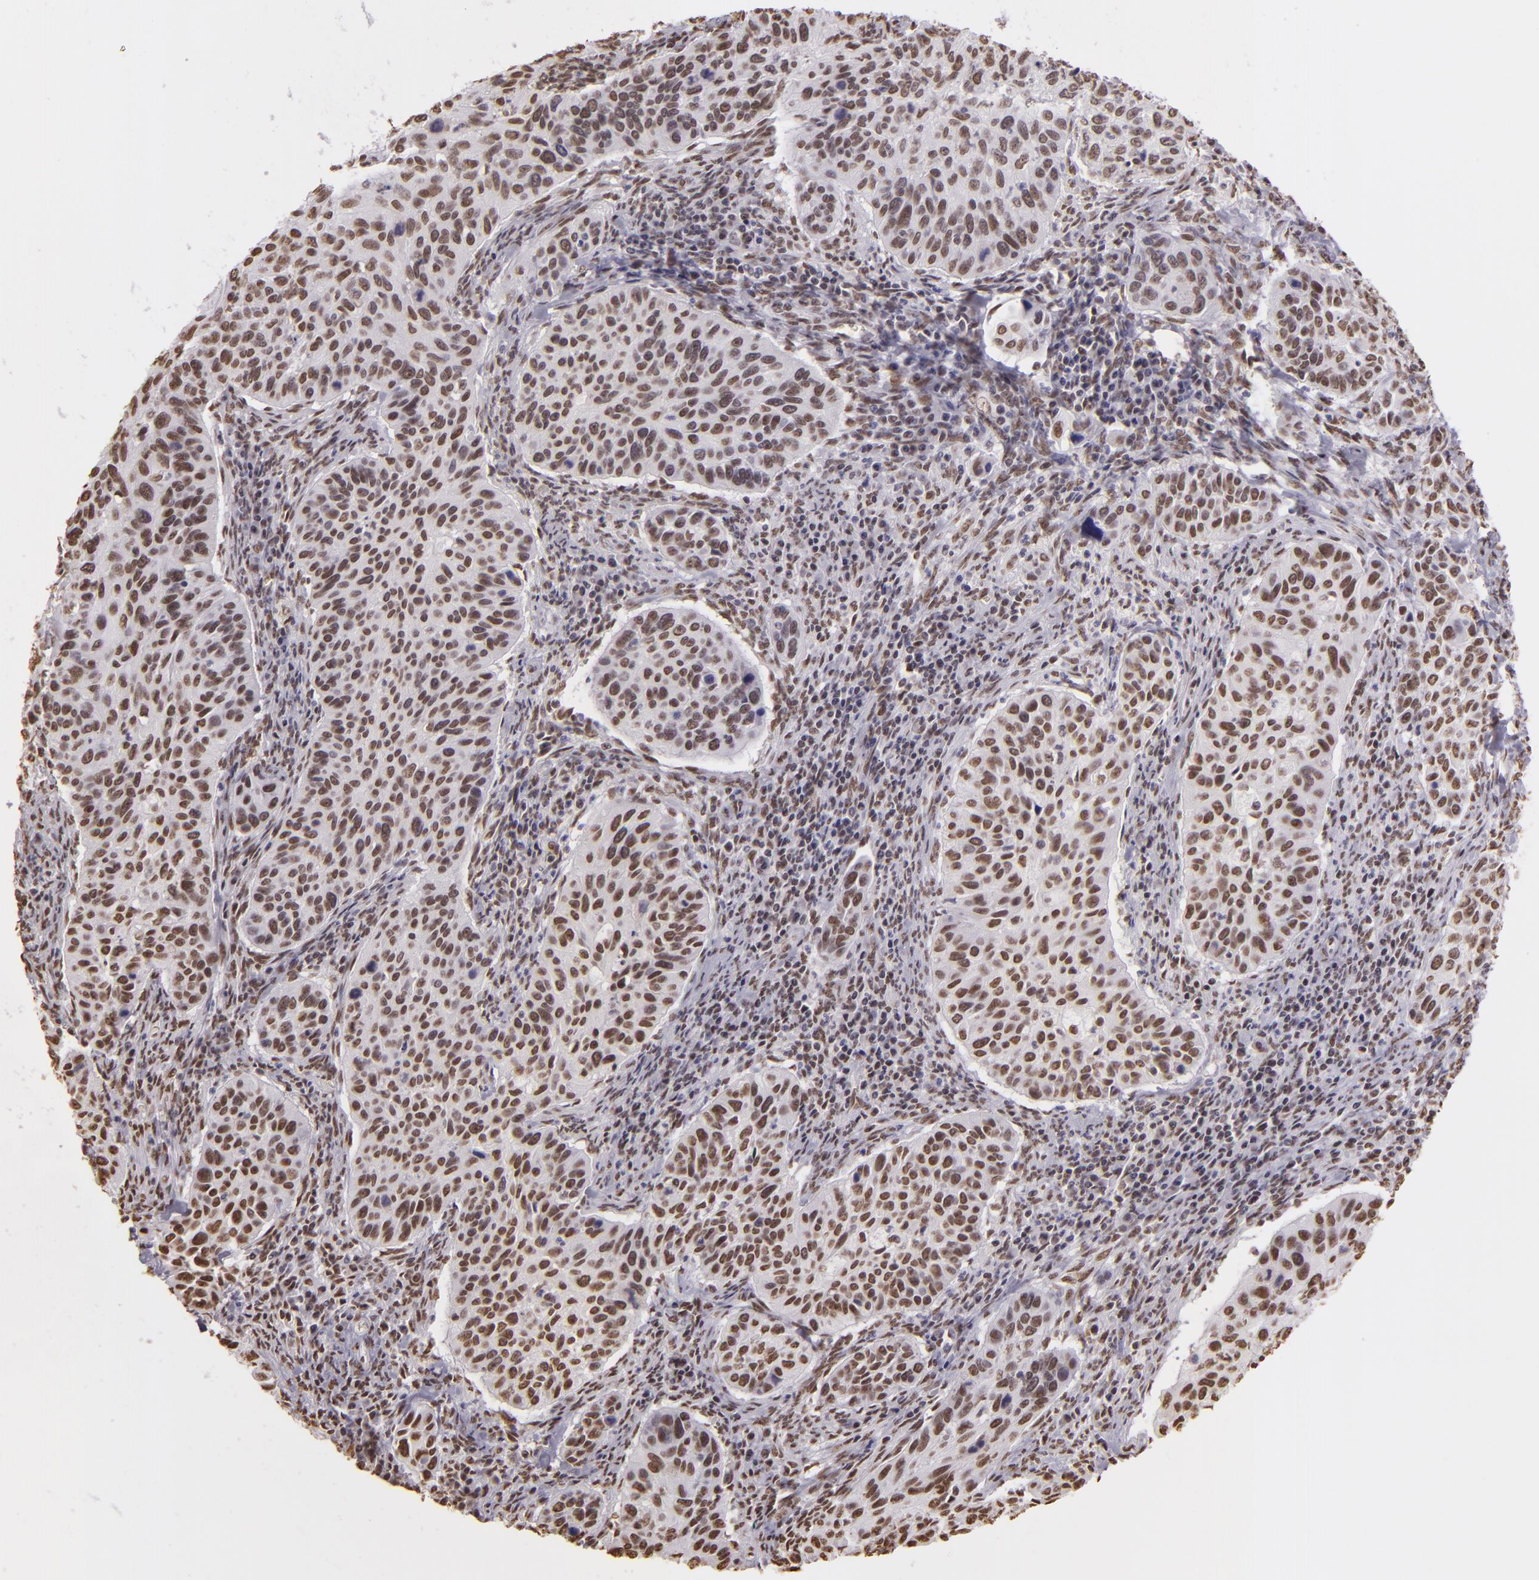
{"staining": {"intensity": "moderate", "quantity": ">75%", "location": "nuclear"}, "tissue": "cervical cancer", "cell_type": "Tumor cells", "image_type": "cancer", "snomed": [{"axis": "morphology", "description": "Adenocarcinoma, NOS"}, {"axis": "topography", "description": "Cervix"}], "caption": "Cervical adenocarcinoma stained with a brown dye exhibits moderate nuclear positive expression in about >75% of tumor cells.", "gene": "PAPOLA", "patient": {"sex": "female", "age": 29}}